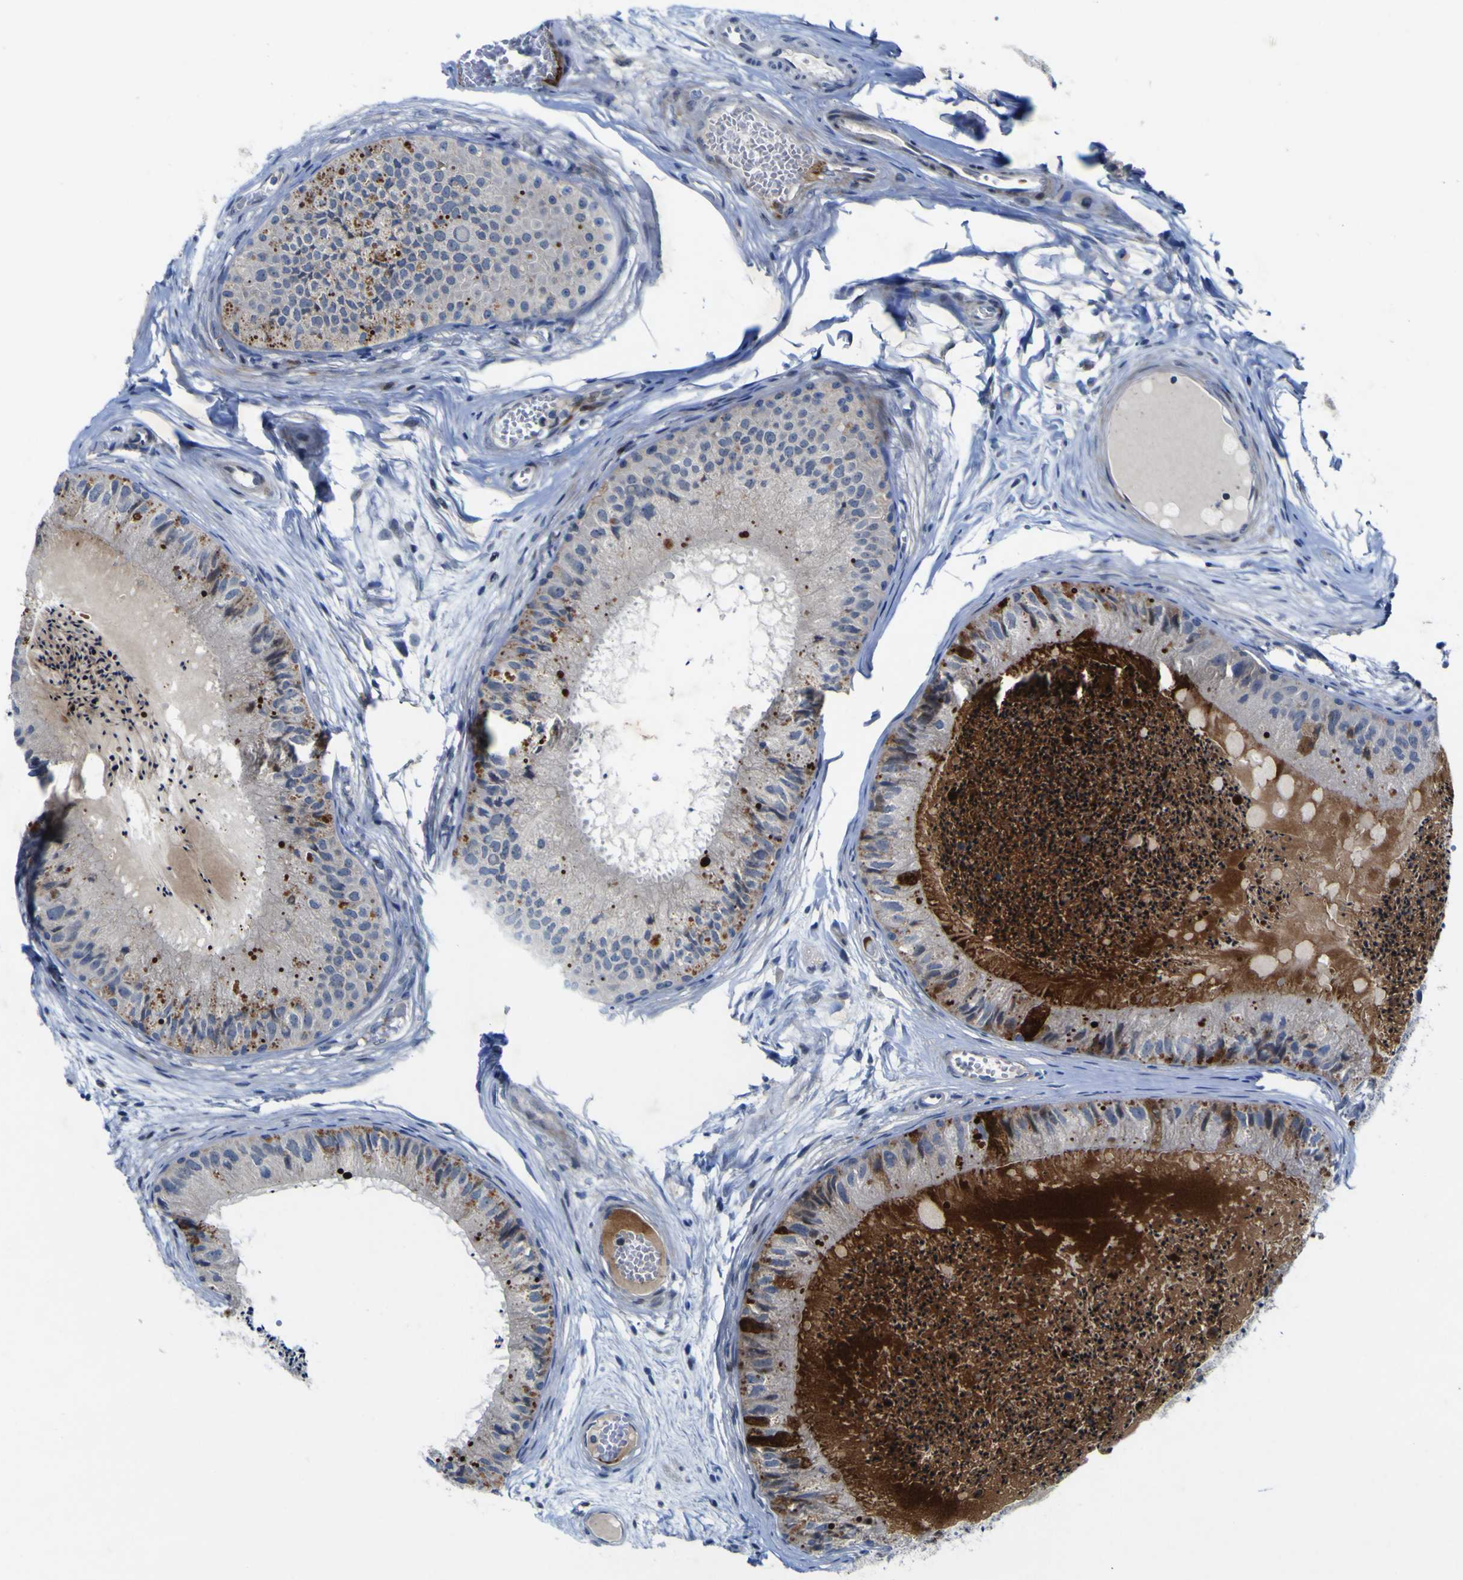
{"staining": {"intensity": "strong", "quantity": "<25%", "location": "cytoplasmic/membranous"}, "tissue": "epididymis", "cell_type": "Glandular cells", "image_type": "normal", "snomed": [{"axis": "morphology", "description": "Normal tissue, NOS"}, {"axis": "topography", "description": "Epididymis"}], "caption": "Epididymis stained for a protein (brown) exhibits strong cytoplasmic/membranous positive expression in about <25% of glandular cells.", "gene": "NAV1", "patient": {"sex": "male", "age": 31}}